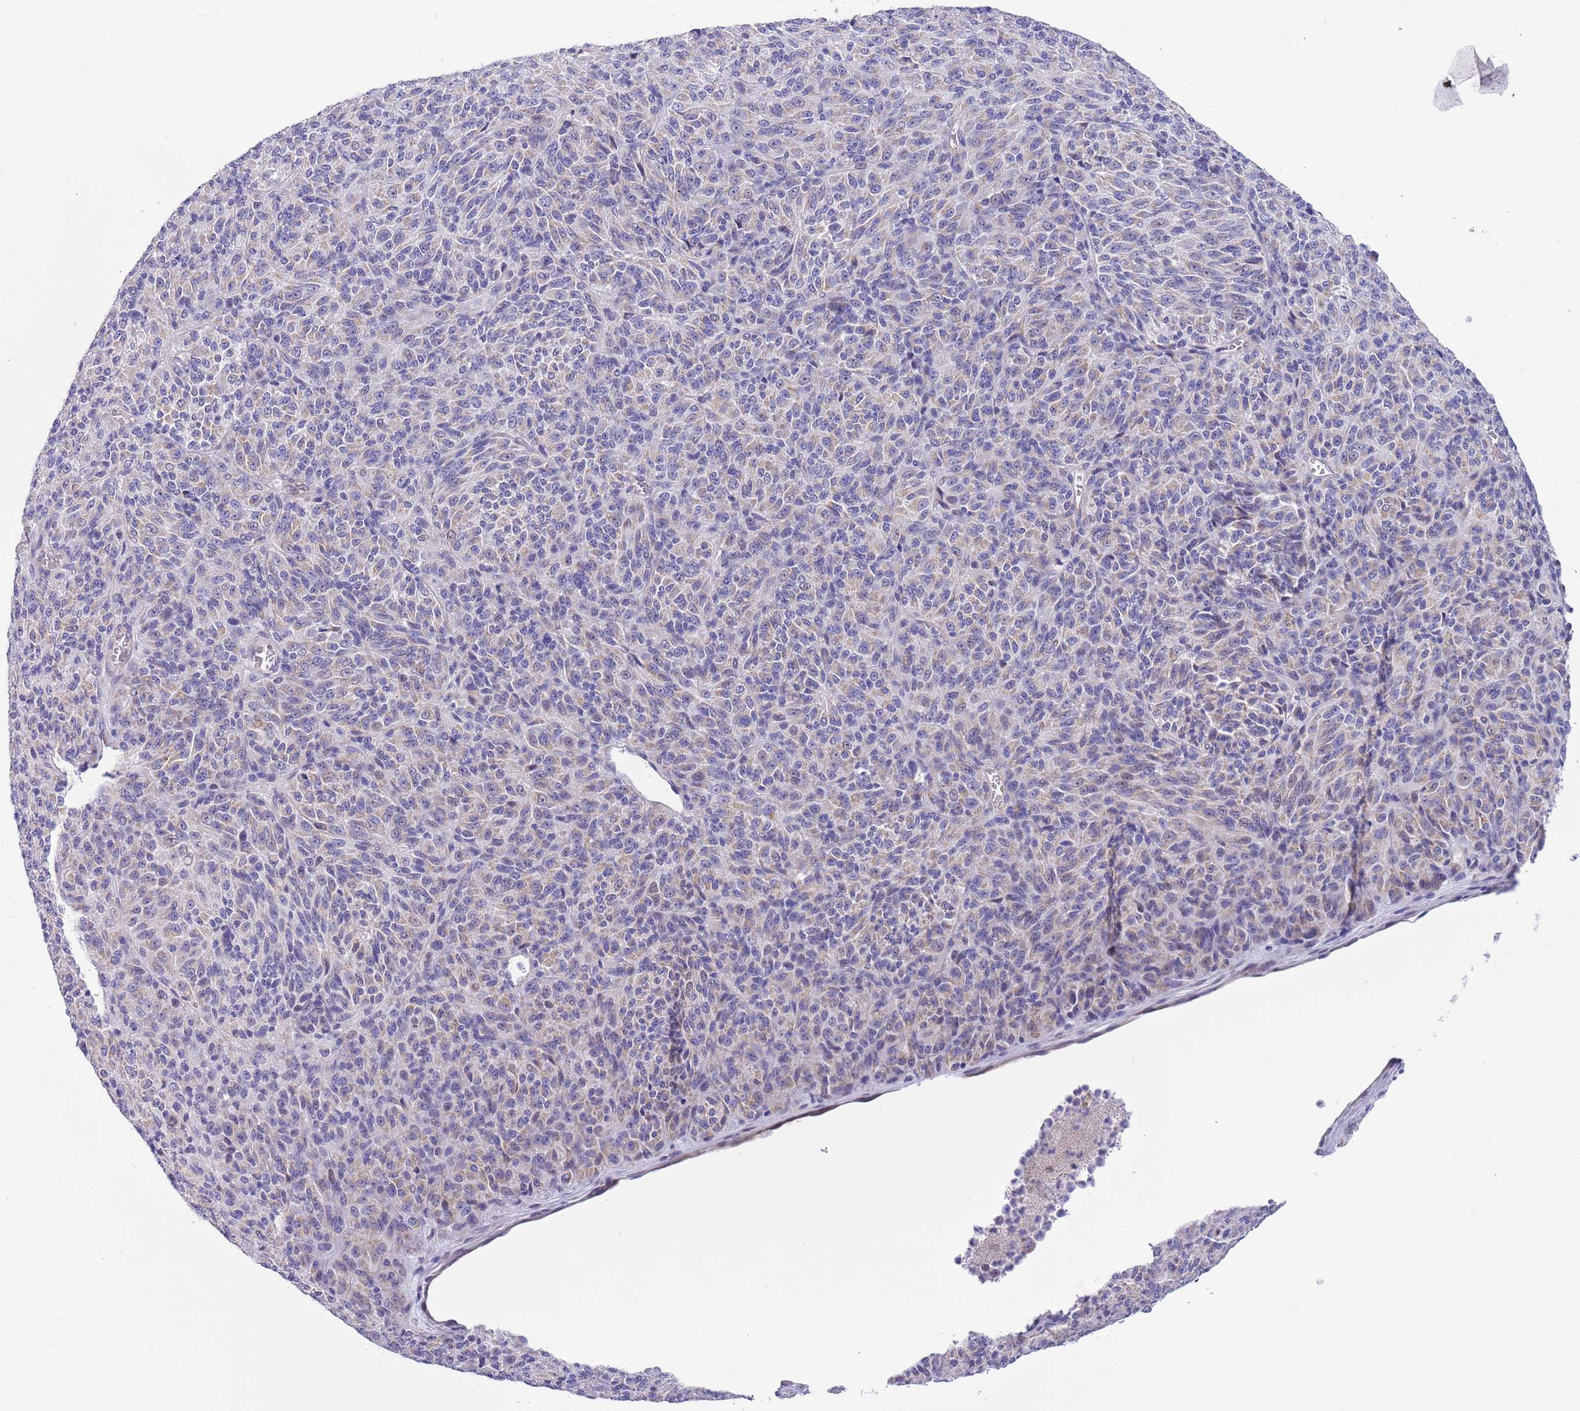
{"staining": {"intensity": "weak", "quantity": "<25%", "location": "cytoplasmic/membranous"}, "tissue": "melanoma", "cell_type": "Tumor cells", "image_type": "cancer", "snomed": [{"axis": "morphology", "description": "Malignant melanoma, Metastatic site"}, {"axis": "topography", "description": "Brain"}], "caption": "Image shows no protein staining in tumor cells of melanoma tissue.", "gene": "NET1", "patient": {"sex": "female", "age": 56}}